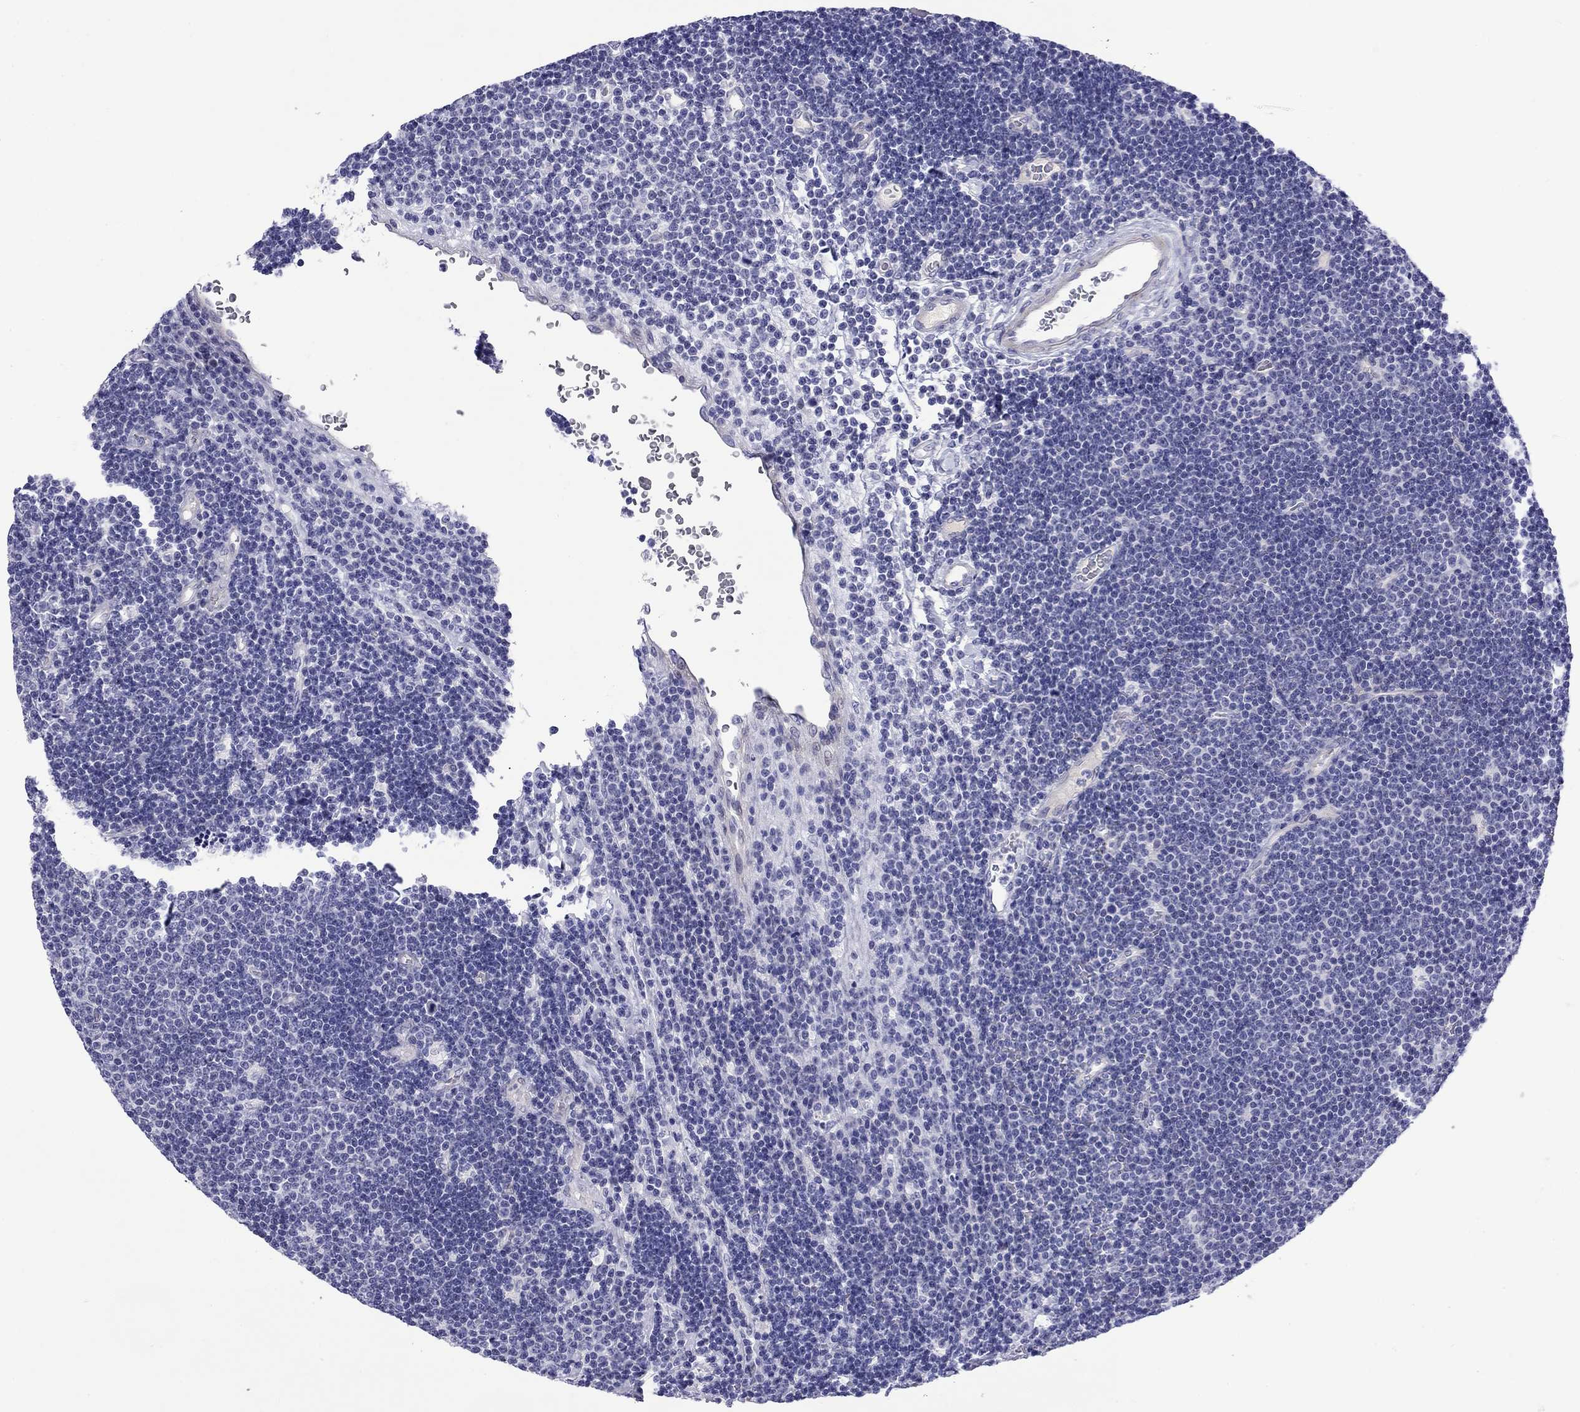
{"staining": {"intensity": "negative", "quantity": "none", "location": "none"}, "tissue": "lymphoma", "cell_type": "Tumor cells", "image_type": "cancer", "snomed": [{"axis": "morphology", "description": "Malignant lymphoma, non-Hodgkin's type, Low grade"}, {"axis": "topography", "description": "Brain"}], "caption": "This image is of malignant lymphoma, non-Hodgkin's type (low-grade) stained with immunohistochemistry (IHC) to label a protein in brown with the nuclei are counter-stained blue. There is no positivity in tumor cells.", "gene": "CMYA5", "patient": {"sex": "female", "age": 66}}